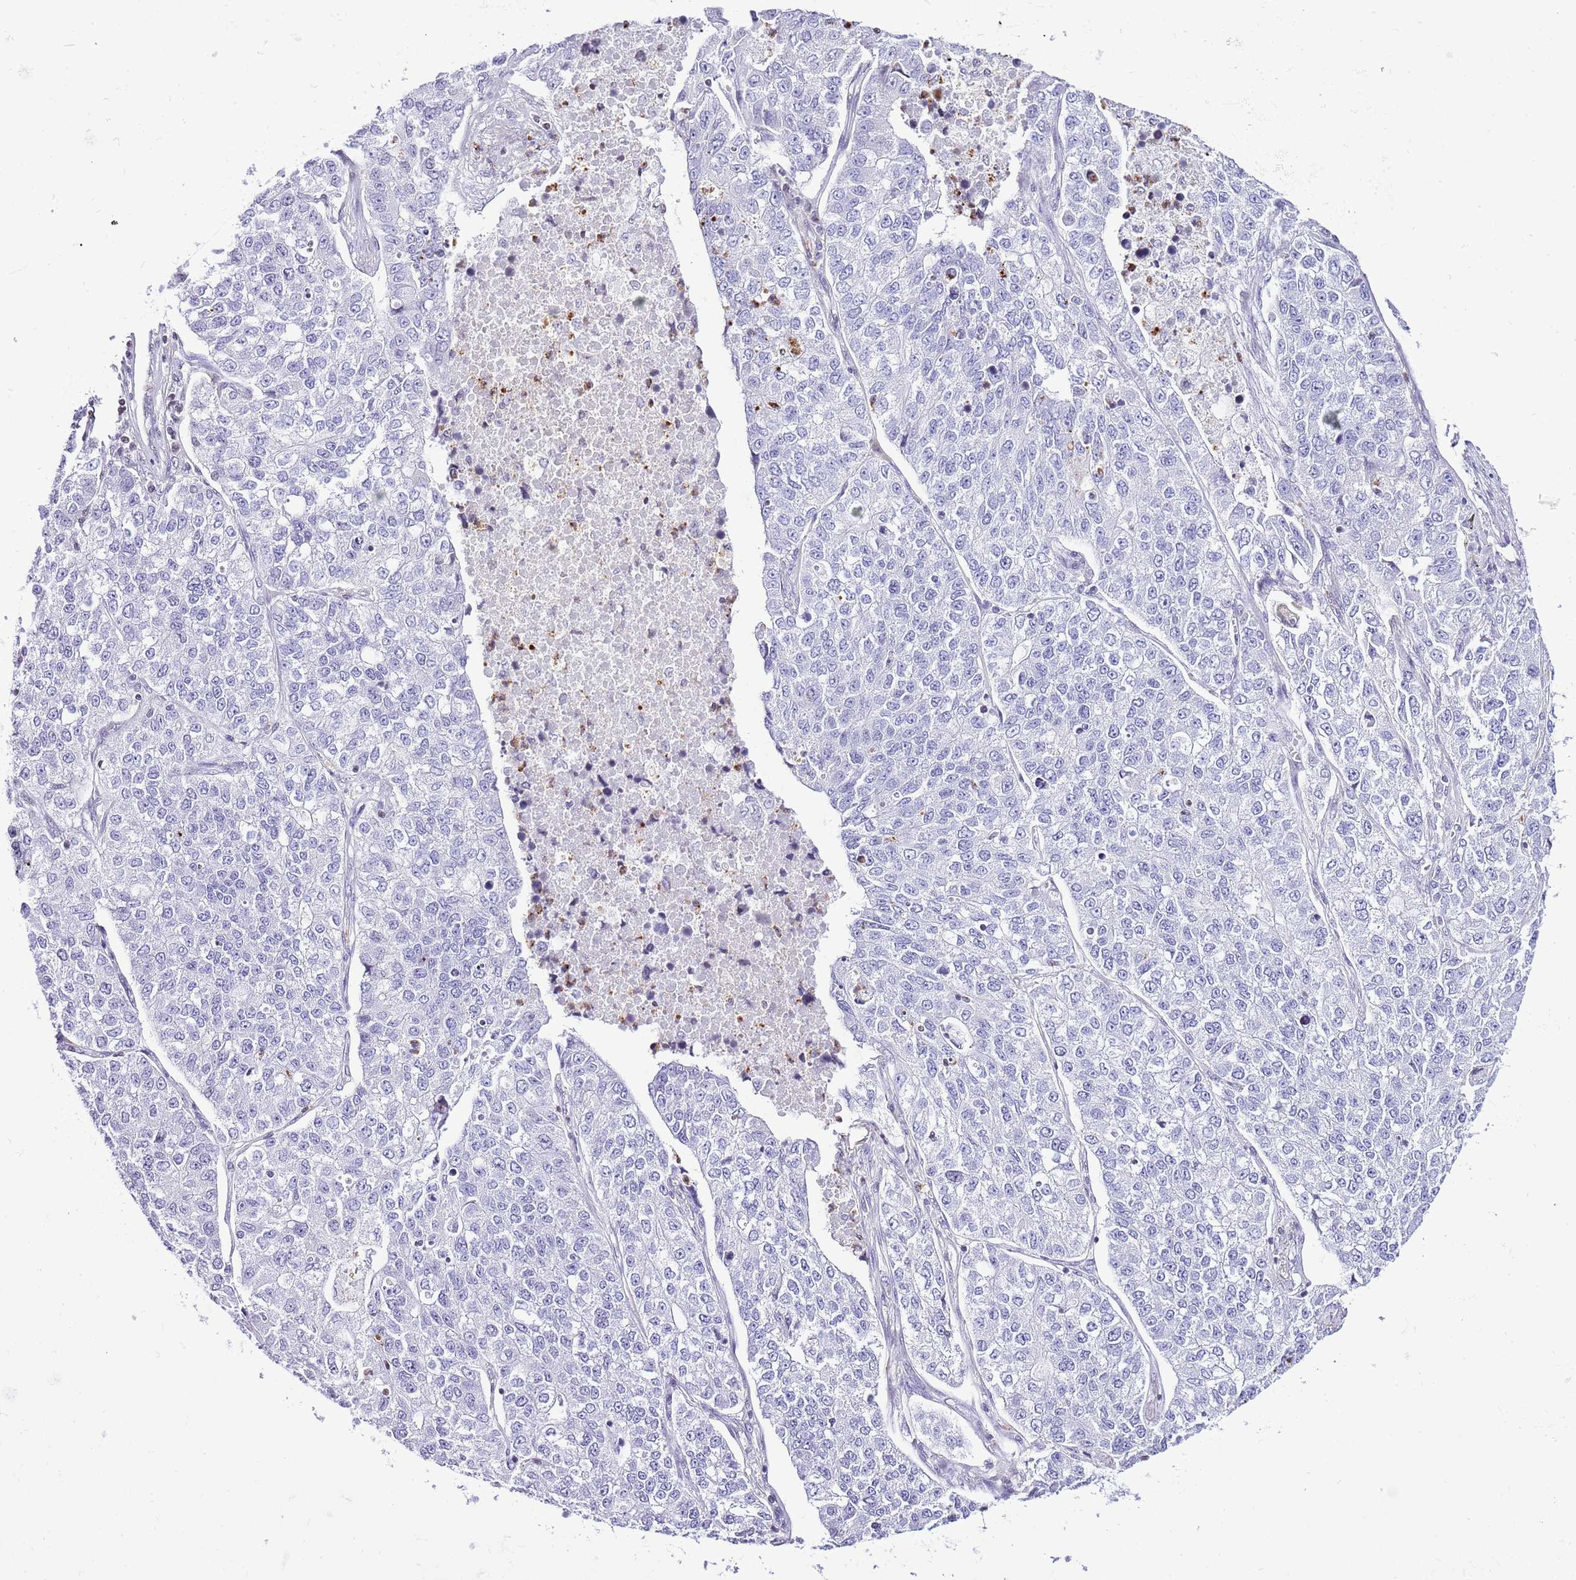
{"staining": {"intensity": "negative", "quantity": "none", "location": "none"}, "tissue": "lung cancer", "cell_type": "Tumor cells", "image_type": "cancer", "snomed": [{"axis": "morphology", "description": "Adenocarcinoma, NOS"}, {"axis": "topography", "description": "Lung"}], "caption": "Immunohistochemistry histopathology image of neoplastic tissue: human lung adenocarcinoma stained with DAB (3,3'-diaminobenzidine) reveals no significant protein positivity in tumor cells.", "gene": "PRR15", "patient": {"sex": "male", "age": 49}}